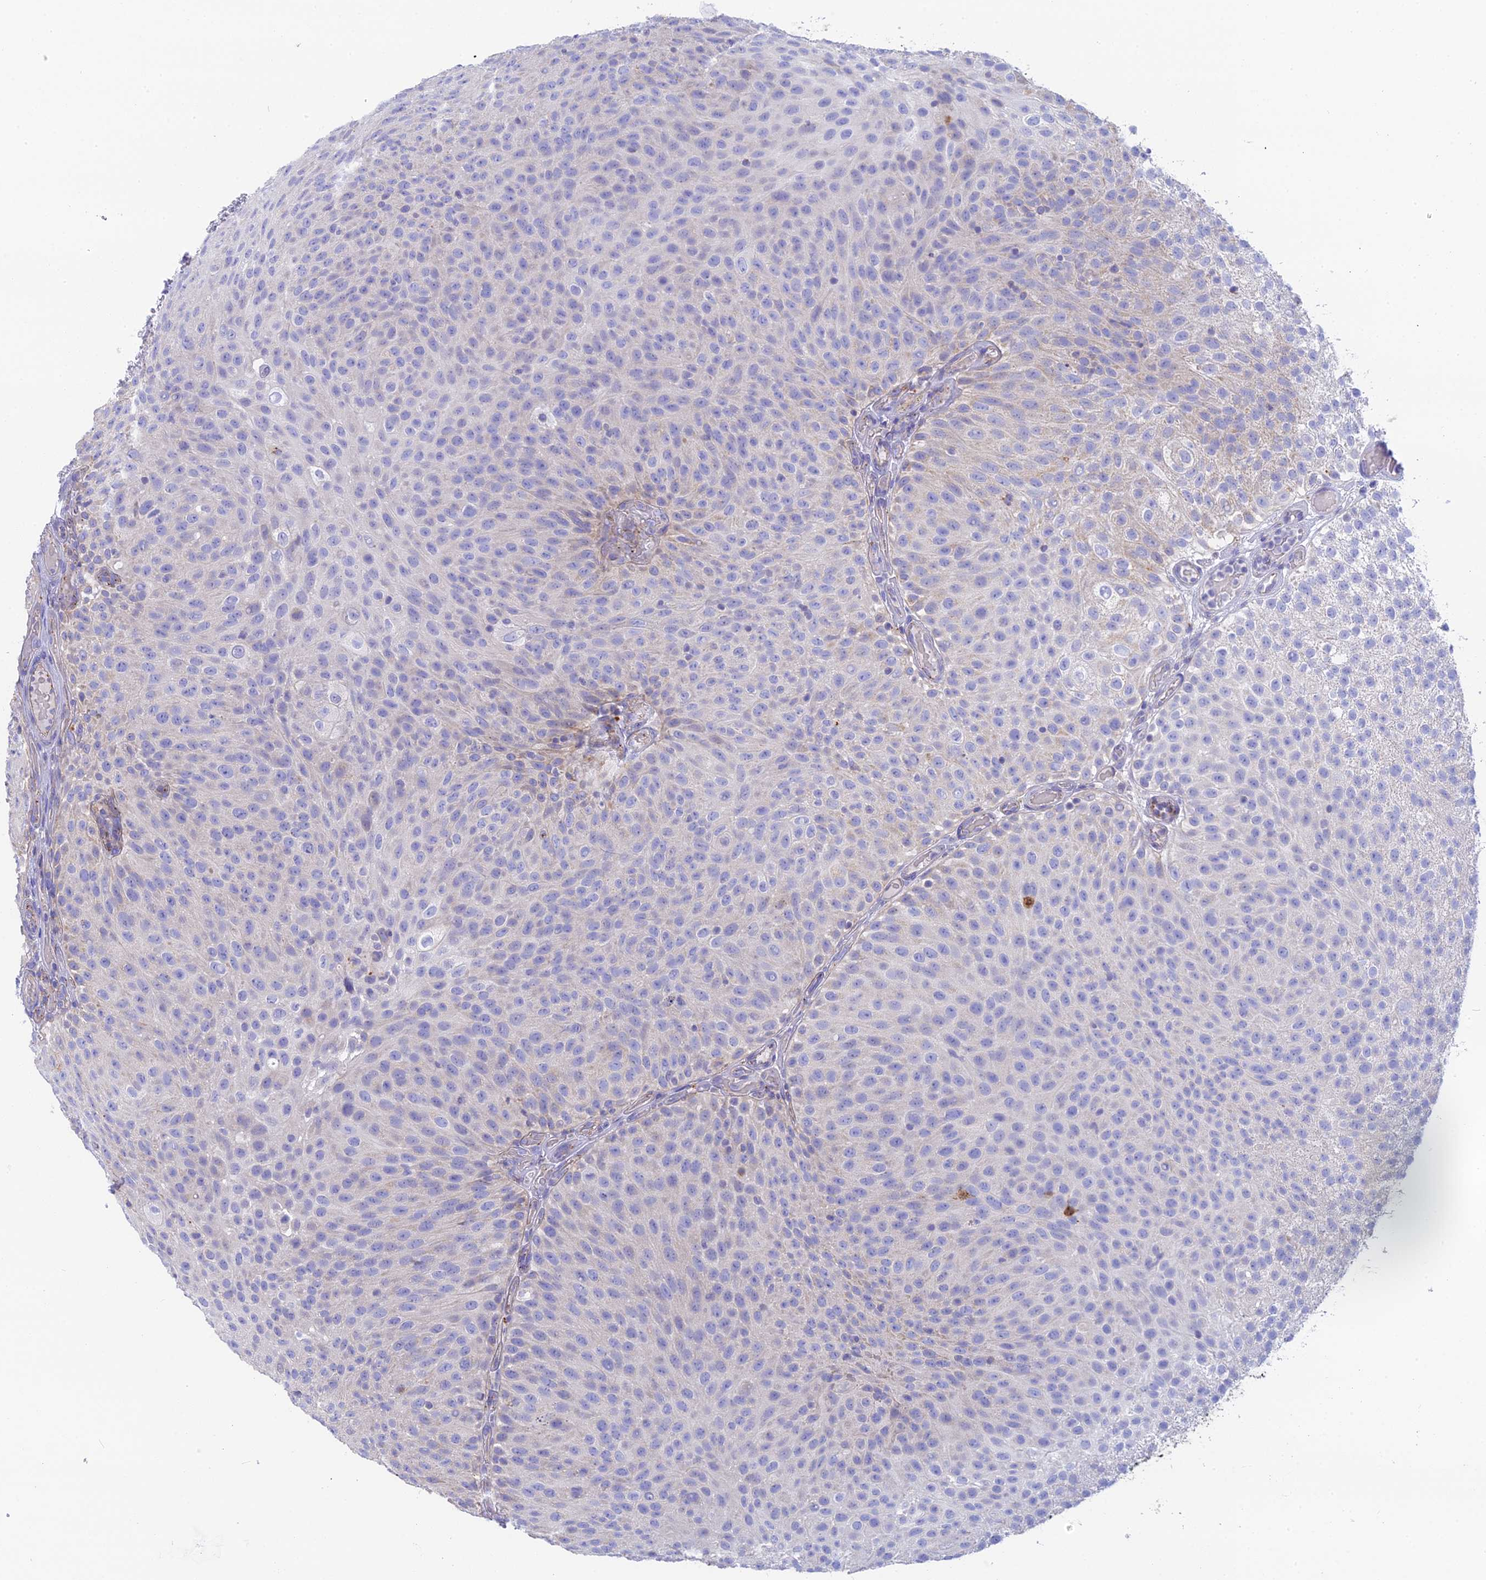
{"staining": {"intensity": "negative", "quantity": "none", "location": "none"}, "tissue": "urothelial cancer", "cell_type": "Tumor cells", "image_type": "cancer", "snomed": [{"axis": "morphology", "description": "Urothelial carcinoma, Low grade"}, {"axis": "topography", "description": "Urinary bladder"}], "caption": "Immunohistochemistry (IHC) image of neoplastic tissue: urothelial cancer stained with DAB reveals no significant protein positivity in tumor cells.", "gene": "WDR6", "patient": {"sex": "male", "age": 78}}